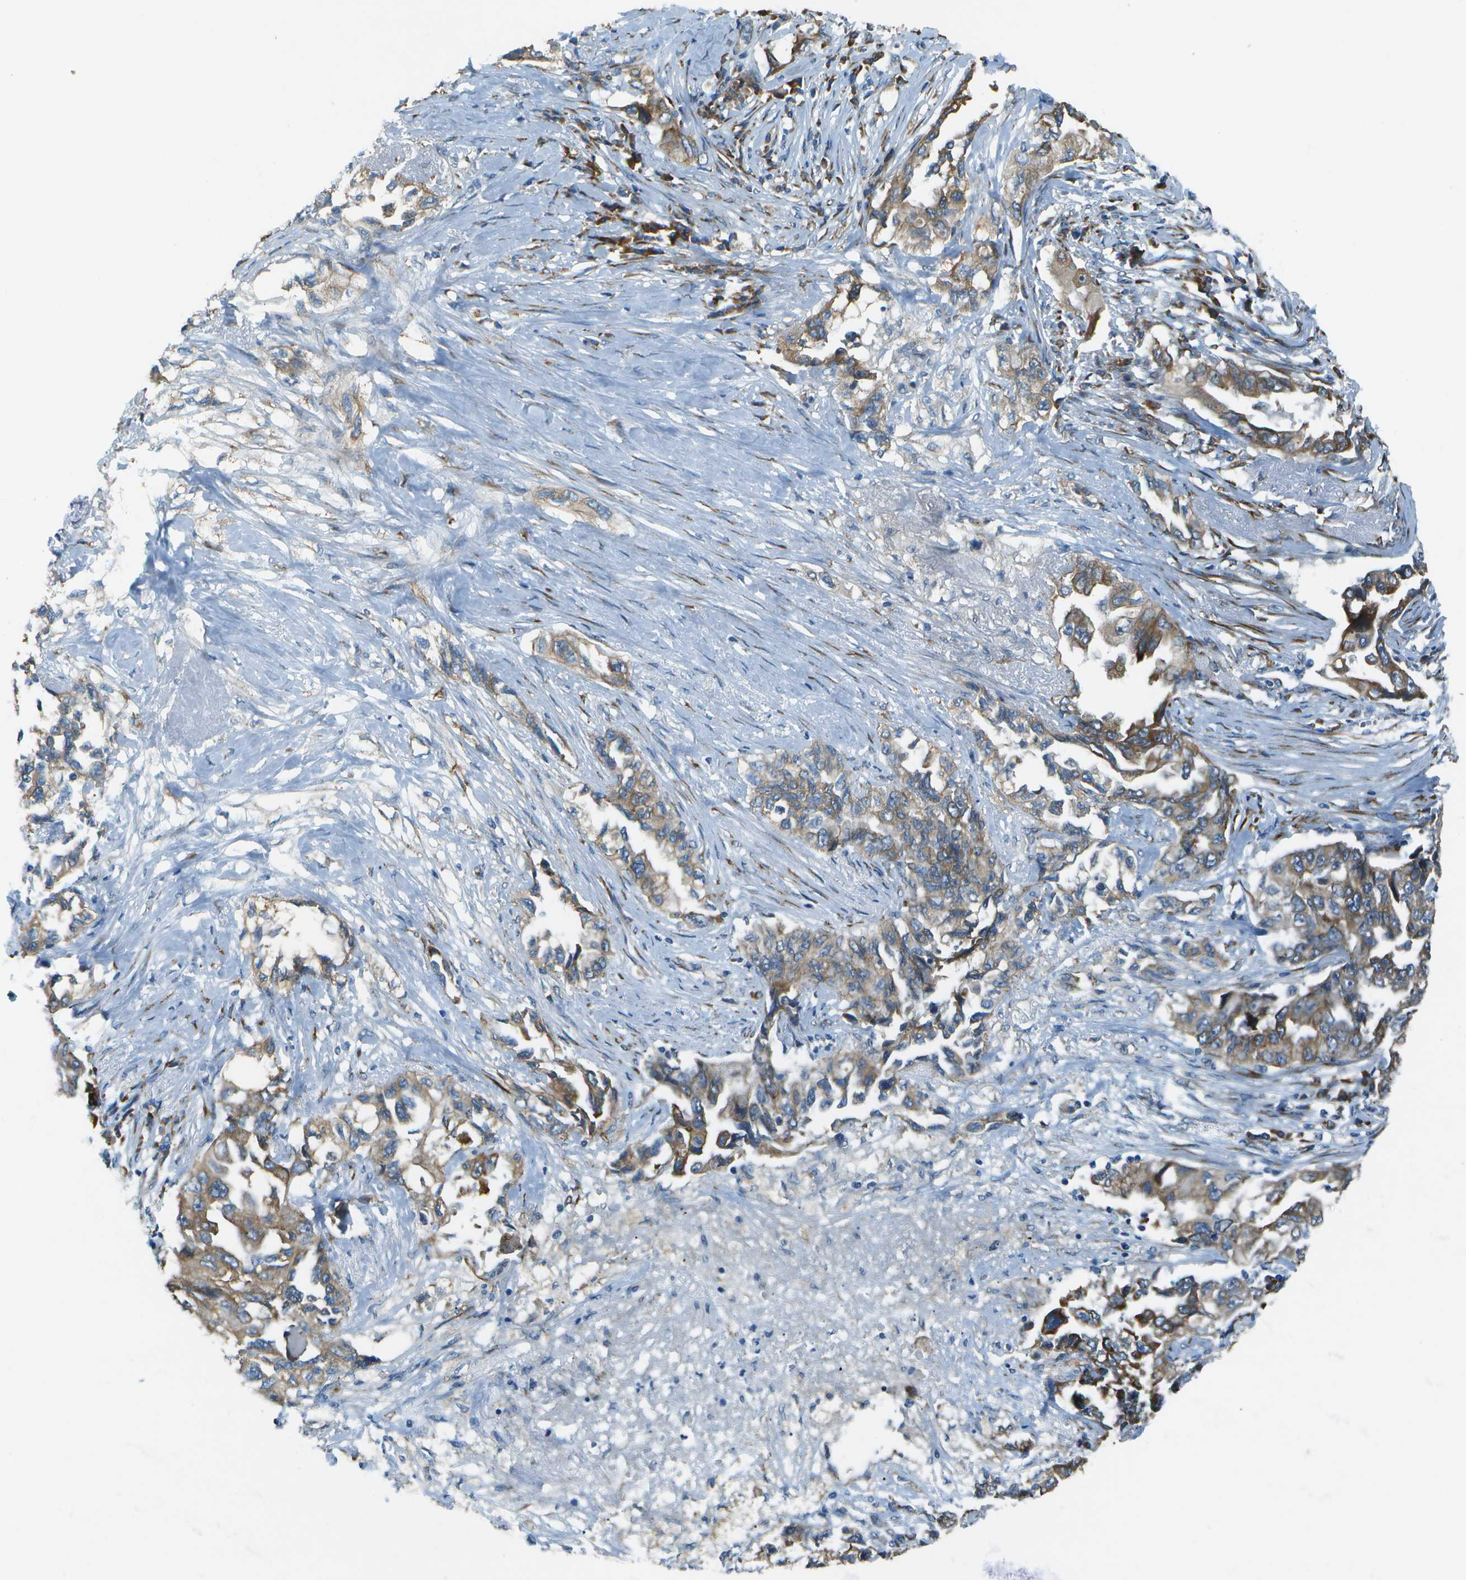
{"staining": {"intensity": "weak", "quantity": ">75%", "location": "cytoplasmic/membranous"}, "tissue": "lung cancer", "cell_type": "Tumor cells", "image_type": "cancer", "snomed": [{"axis": "morphology", "description": "Adenocarcinoma, NOS"}, {"axis": "topography", "description": "Lung"}], "caption": "Human adenocarcinoma (lung) stained with a brown dye reveals weak cytoplasmic/membranous positive staining in about >75% of tumor cells.", "gene": "KCTD3", "patient": {"sex": "female", "age": 51}}